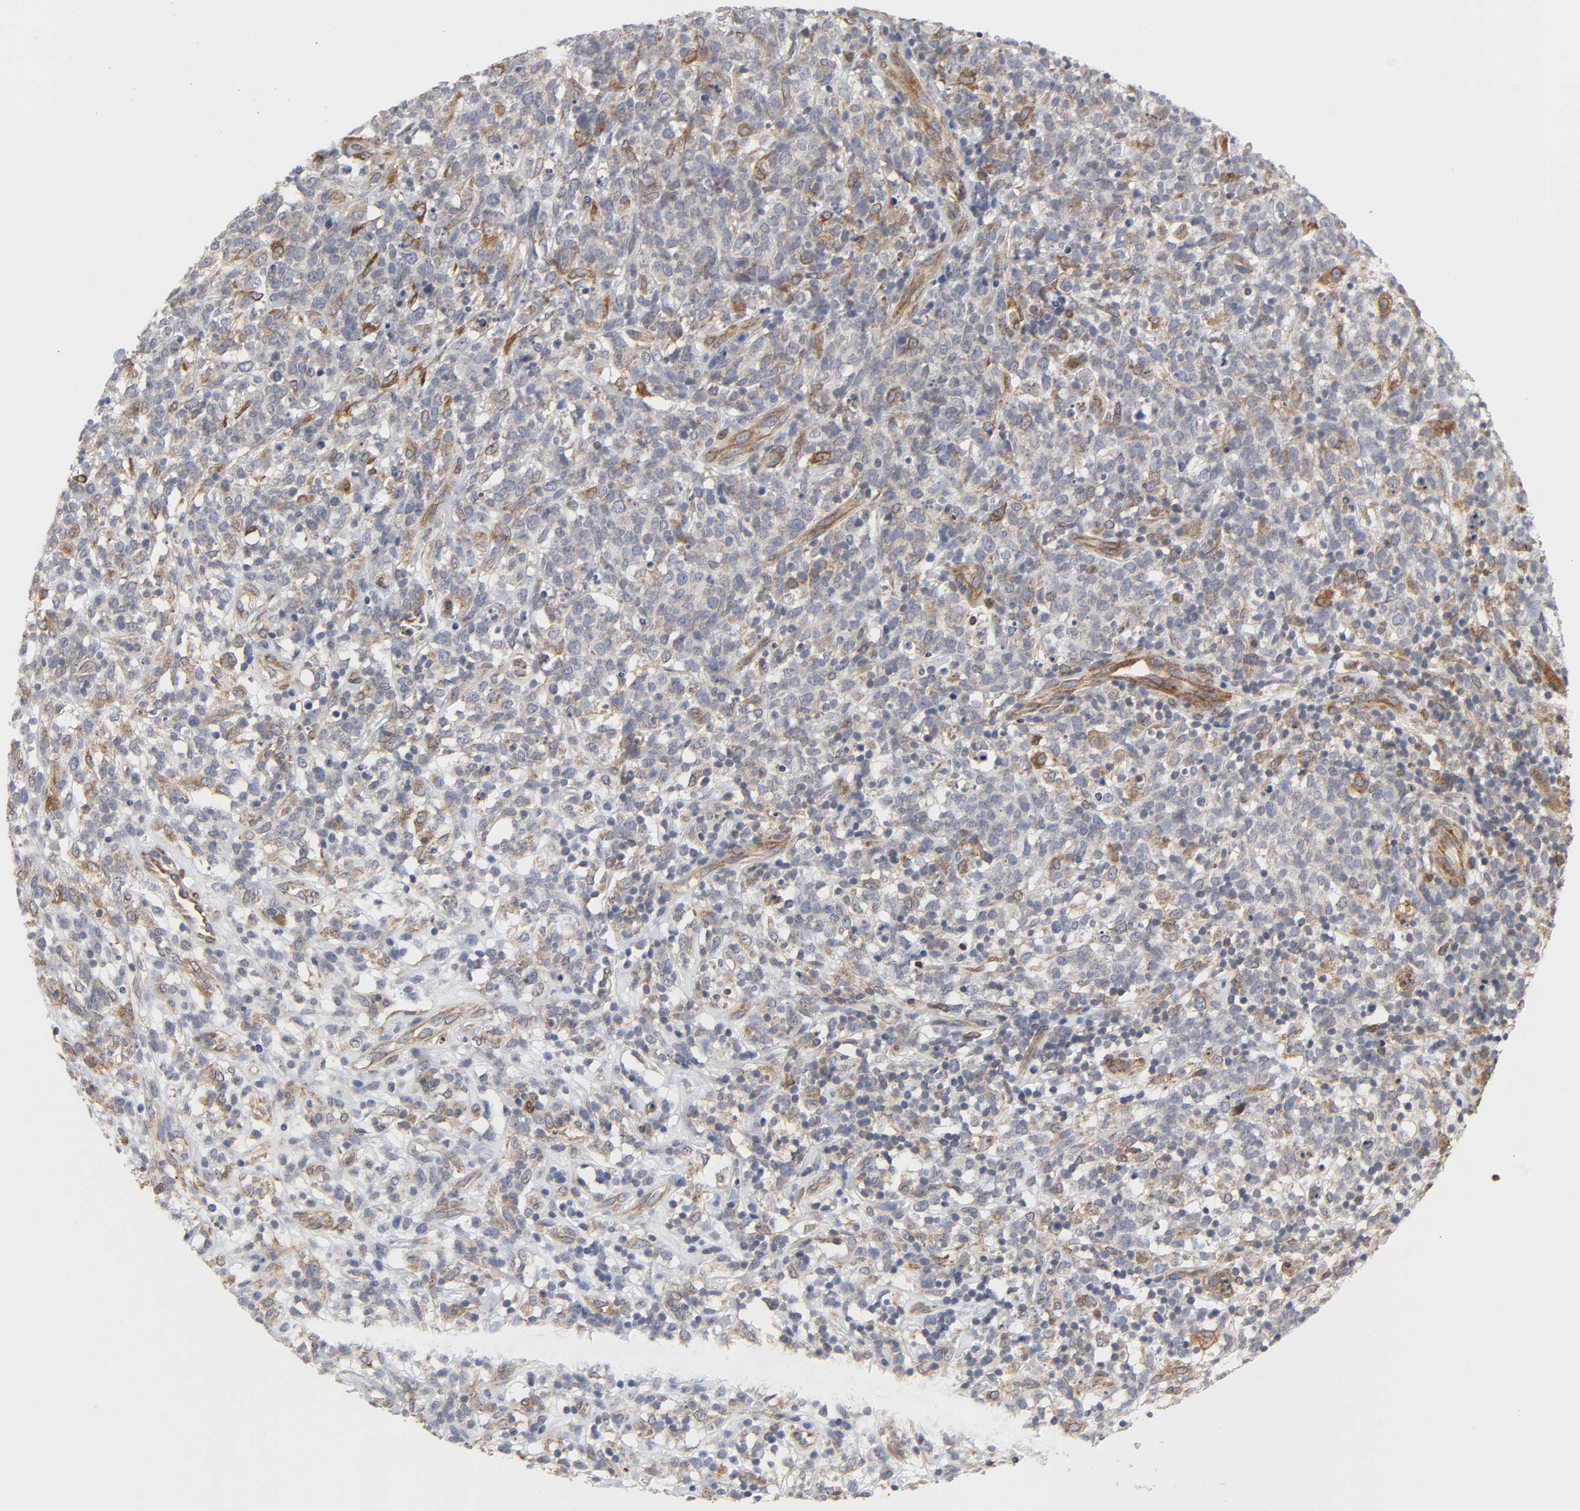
{"staining": {"intensity": "weak", "quantity": "25%-75%", "location": "cytoplasmic/membranous"}, "tissue": "lymphoma", "cell_type": "Tumor cells", "image_type": "cancer", "snomed": [{"axis": "morphology", "description": "Malignant lymphoma, non-Hodgkin's type, High grade"}, {"axis": "topography", "description": "Lymph node"}], "caption": "High-magnification brightfield microscopy of malignant lymphoma, non-Hodgkin's type (high-grade) stained with DAB (brown) and counterstained with hematoxylin (blue). tumor cells exhibit weak cytoplasmic/membranous expression is present in about25%-75% of cells. Ihc stains the protein in brown and the nuclei are stained blue.", "gene": "POR", "patient": {"sex": "female", "age": 73}}